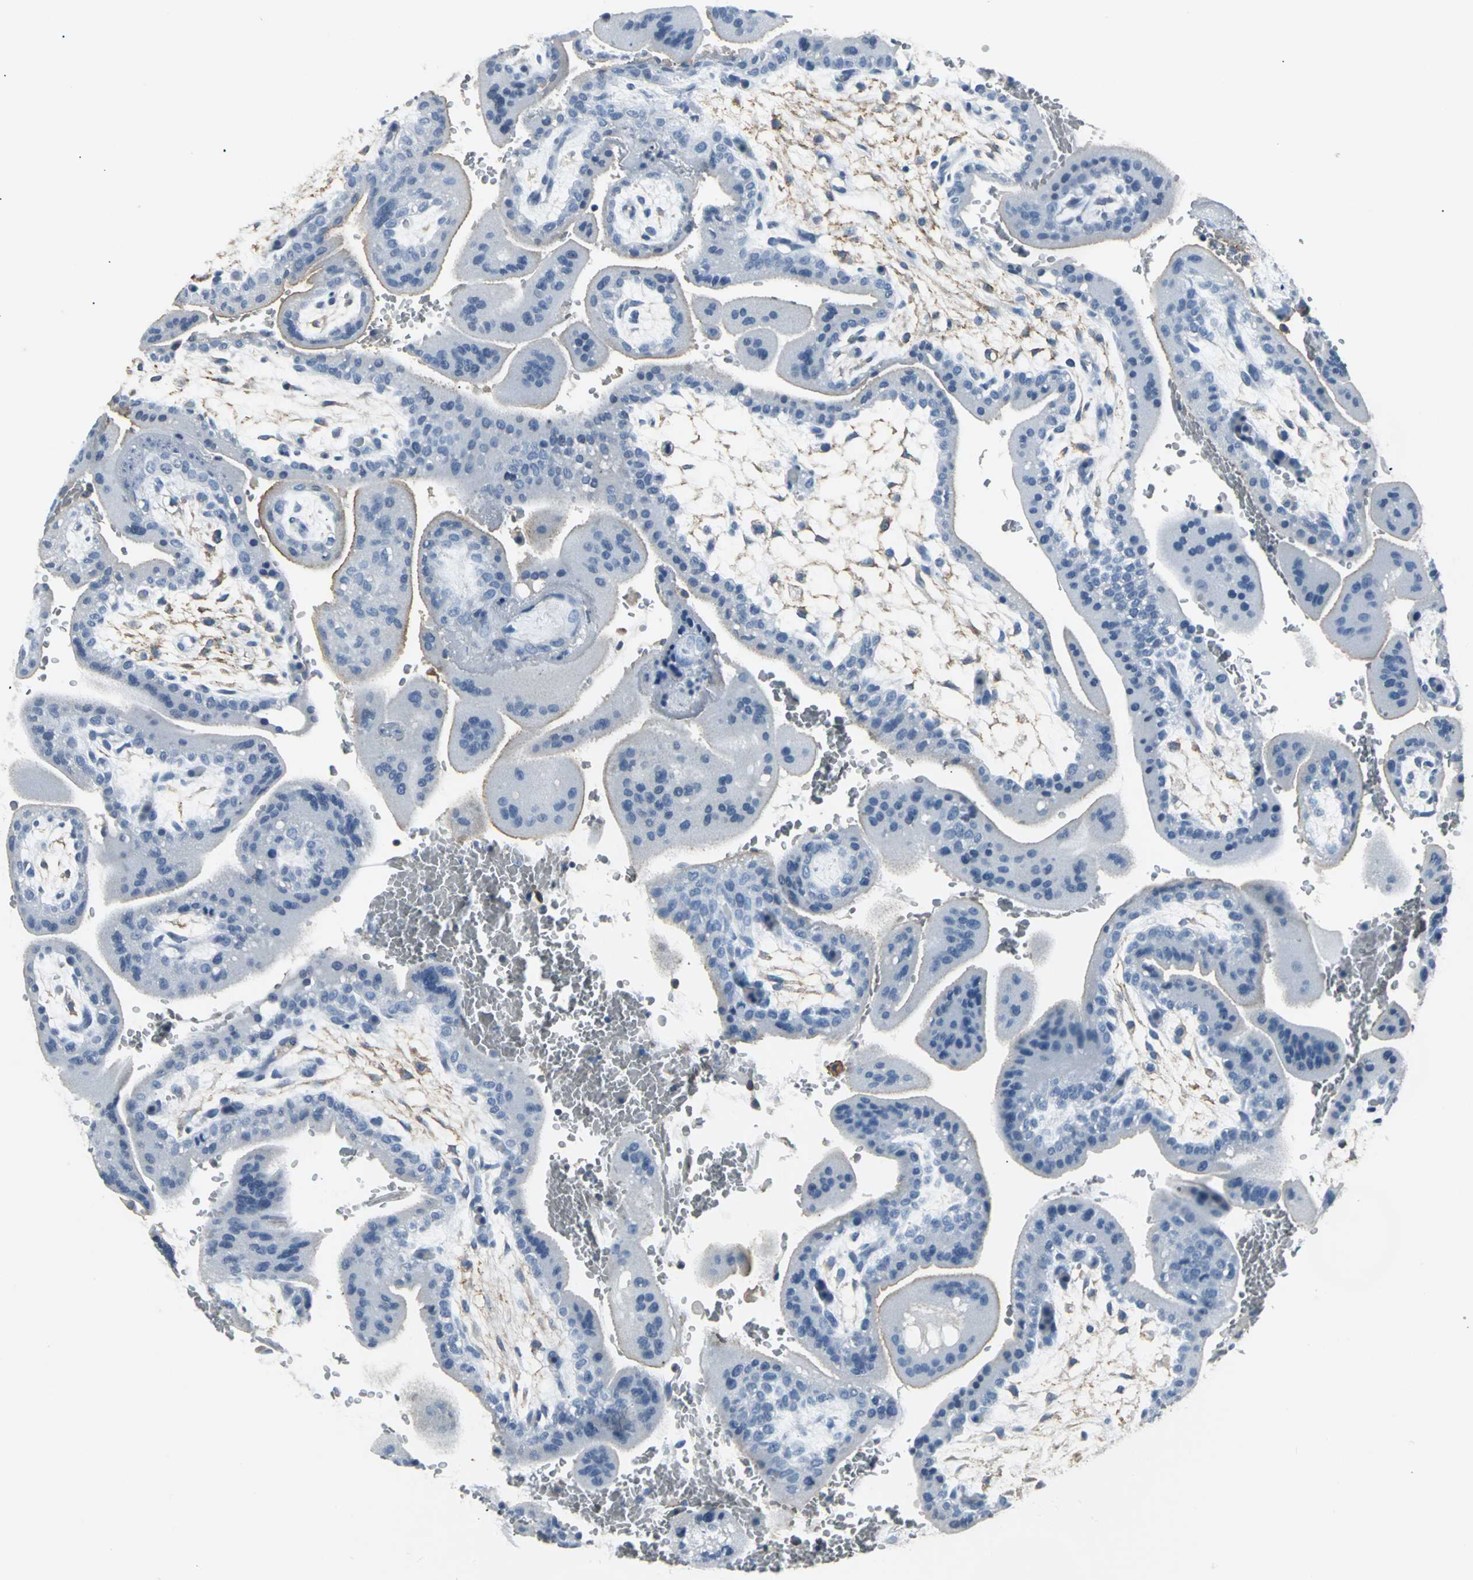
{"staining": {"intensity": "negative", "quantity": "none", "location": "none"}, "tissue": "placenta", "cell_type": "Decidual cells", "image_type": "normal", "snomed": [{"axis": "morphology", "description": "Normal tissue, NOS"}, {"axis": "topography", "description": "Placenta"}], "caption": "DAB (3,3'-diaminobenzidine) immunohistochemical staining of benign placenta displays no significant positivity in decidual cells.", "gene": "IQGAP2", "patient": {"sex": "female", "age": 35}}